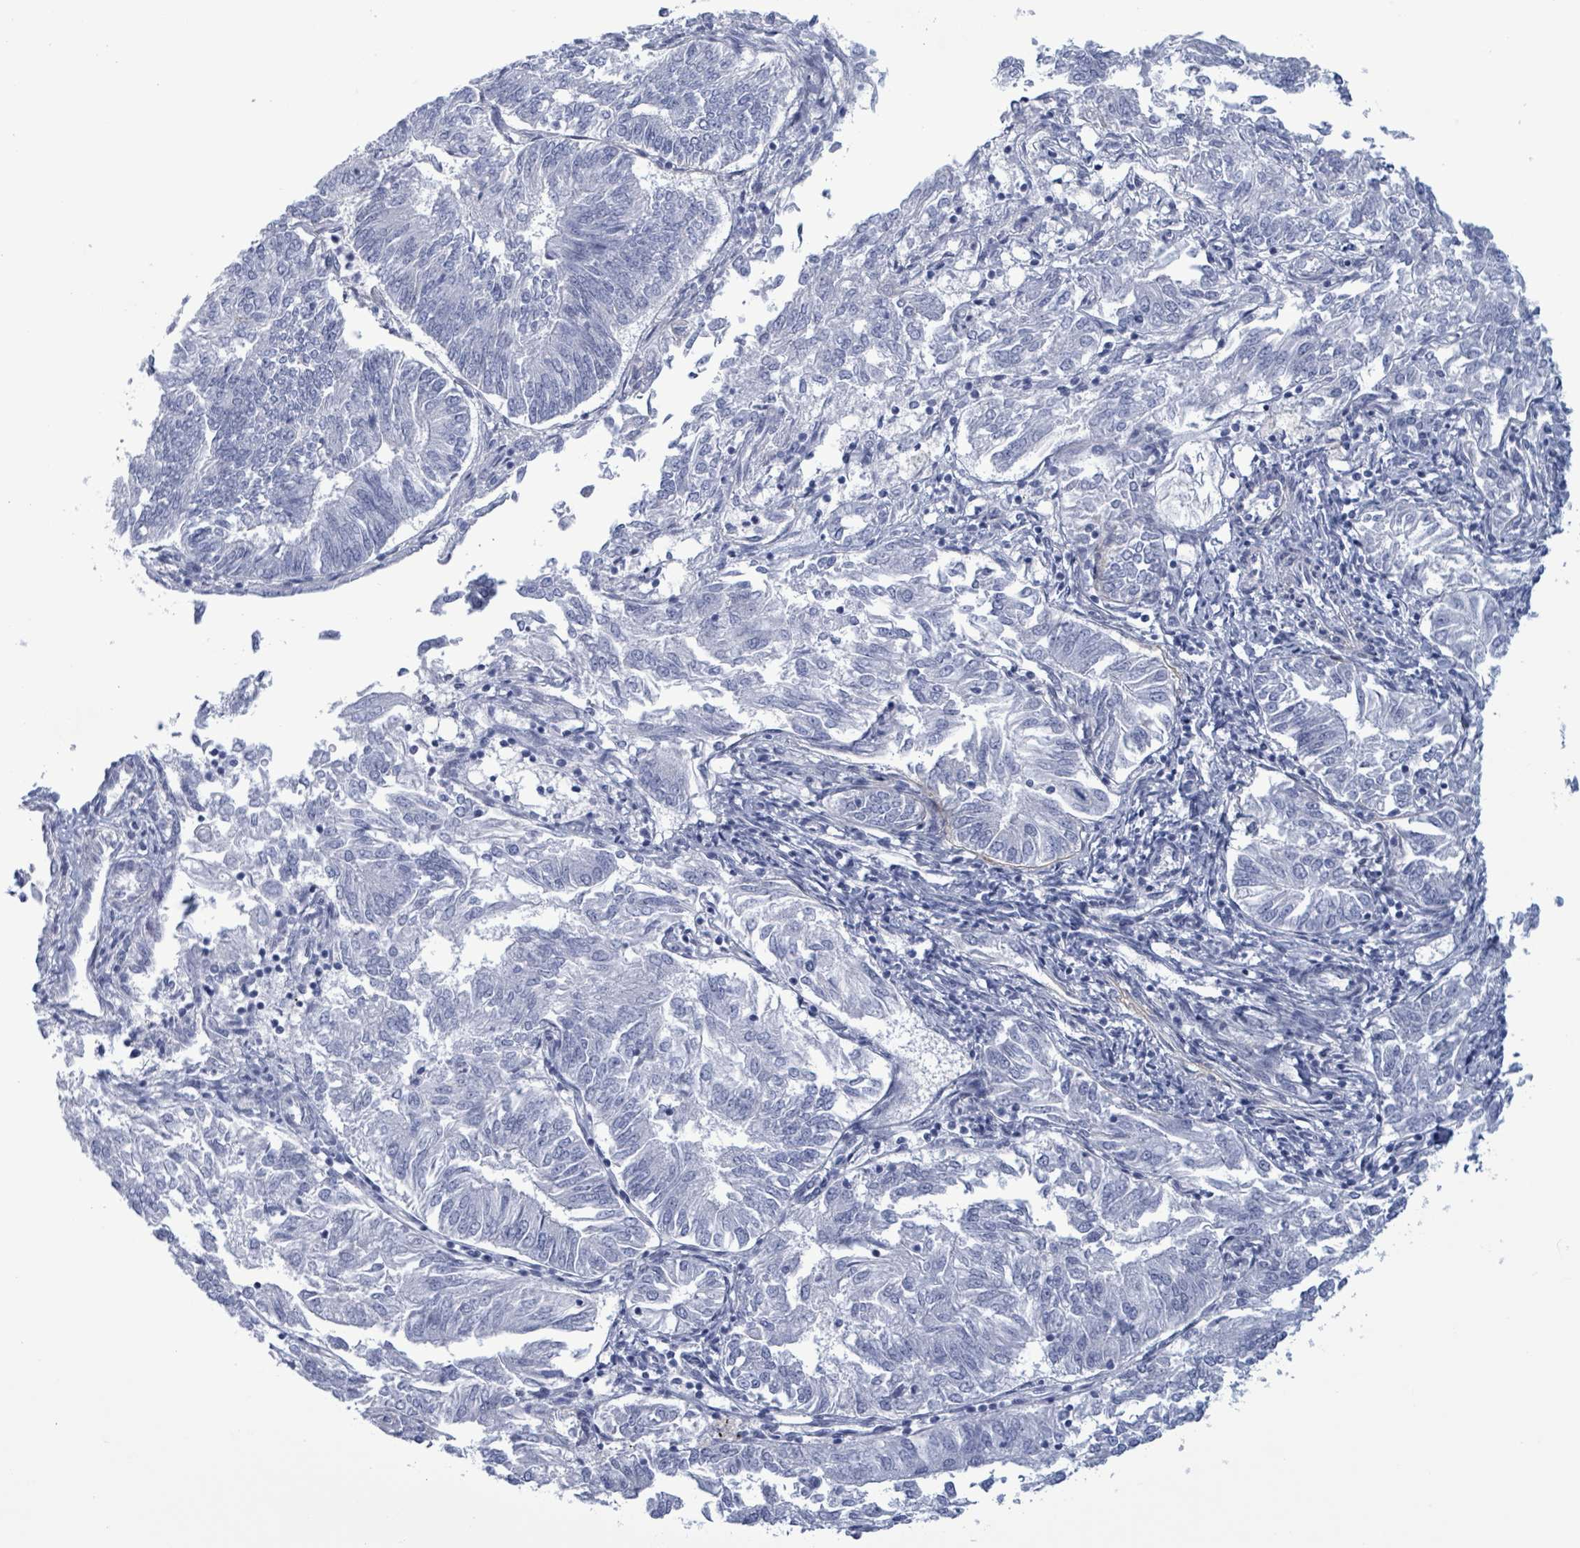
{"staining": {"intensity": "negative", "quantity": "none", "location": "none"}, "tissue": "endometrial cancer", "cell_type": "Tumor cells", "image_type": "cancer", "snomed": [{"axis": "morphology", "description": "Adenocarcinoma, NOS"}, {"axis": "topography", "description": "Endometrium"}], "caption": "A histopathology image of endometrial cancer stained for a protein displays no brown staining in tumor cells.", "gene": "ZNF771", "patient": {"sex": "female", "age": 58}}